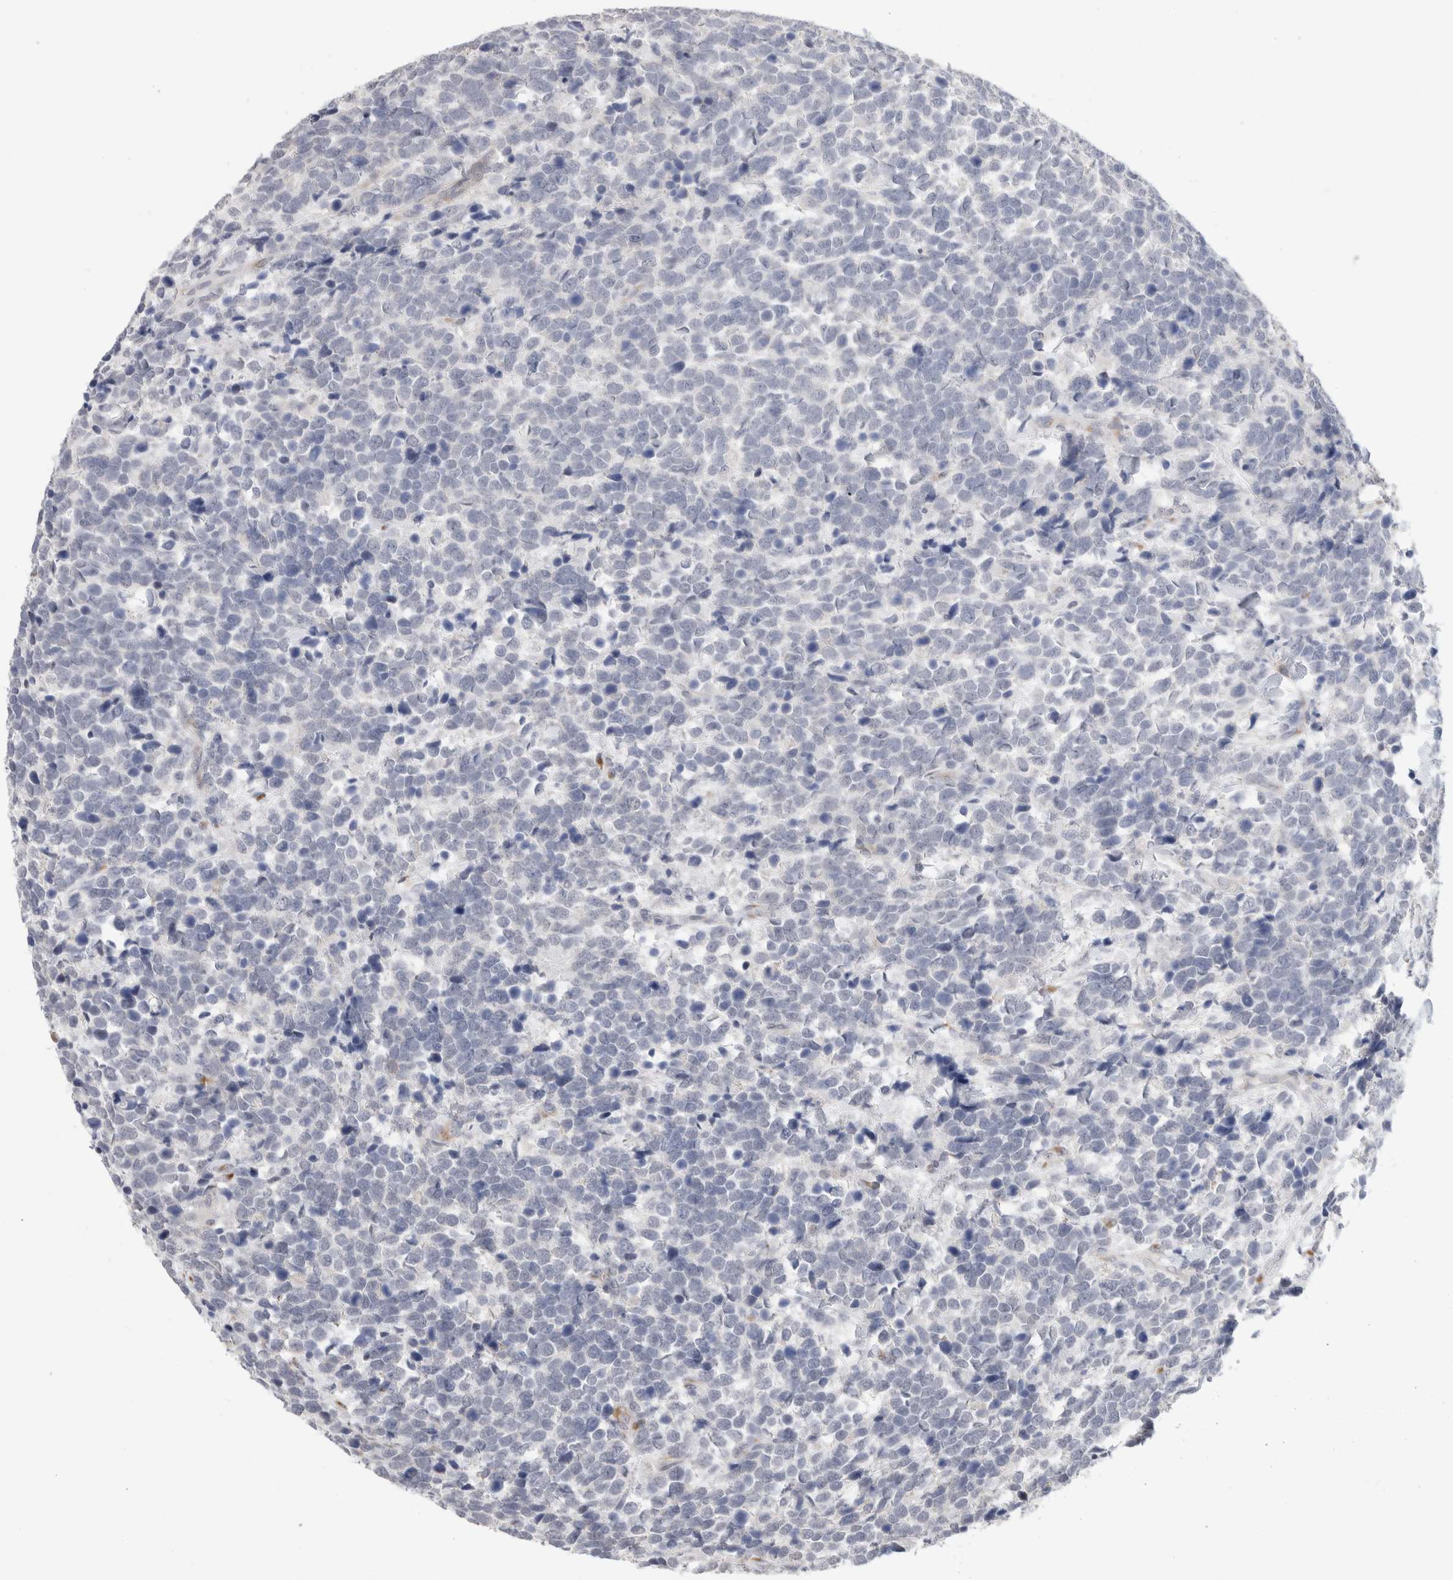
{"staining": {"intensity": "negative", "quantity": "none", "location": "none"}, "tissue": "urothelial cancer", "cell_type": "Tumor cells", "image_type": "cancer", "snomed": [{"axis": "morphology", "description": "Urothelial carcinoma, High grade"}, {"axis": "topography", "description": "Urinary bladder"}], "caption": "Image shows no significant protein positivity in tumor cells of urothelial cancer. (DAB immunohistochemistry (IHC) visualized using brightfield microscopy, high magnification).", "gene": "HDLBP", "patient": {"sex": "female", "age": 82}}